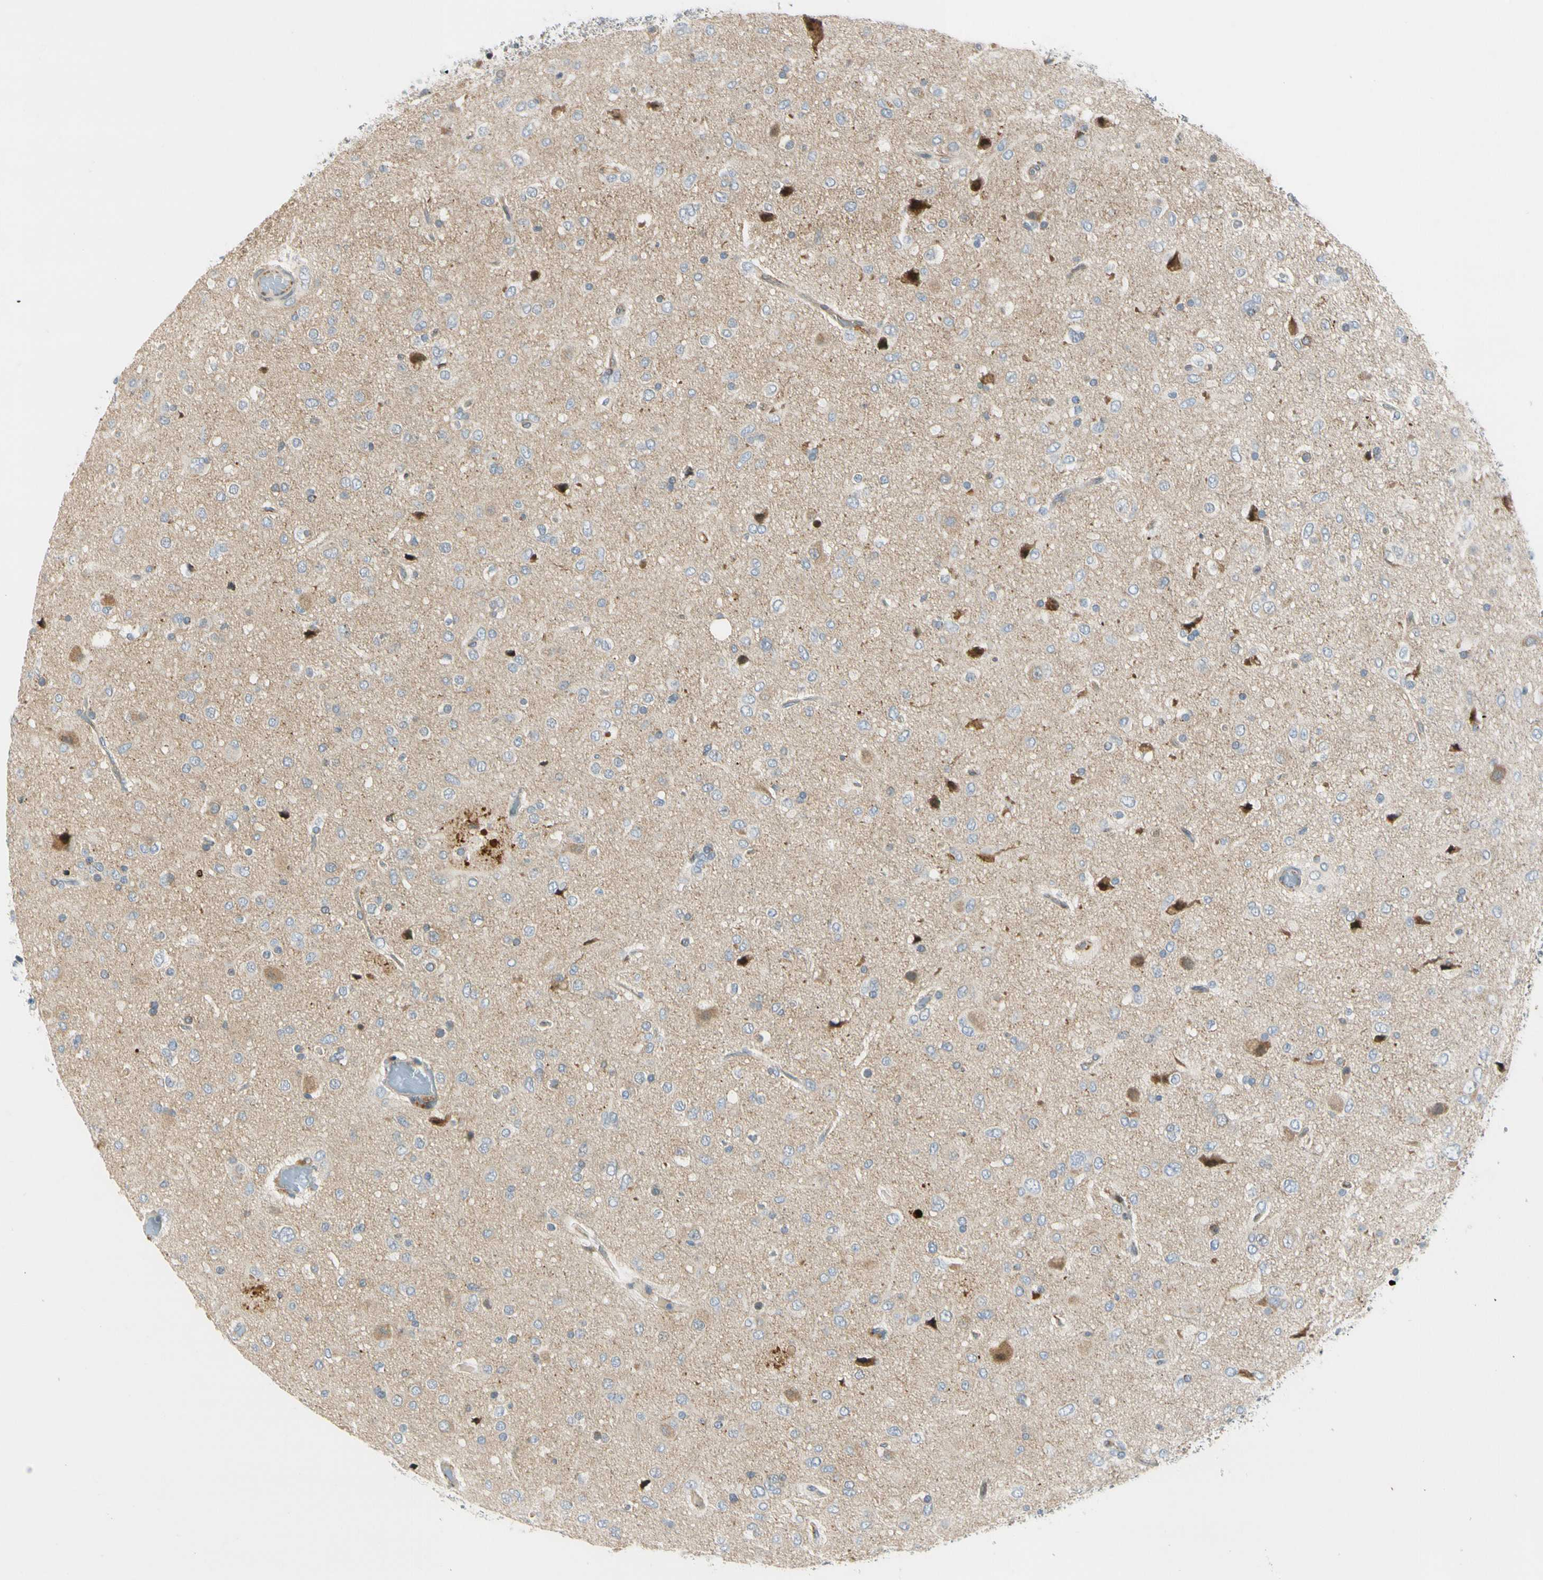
{"staining": {"intensity": "moderate", "quantity": "25%-75%", "location": "cytoplasmic/membranous,nuclear"}, "tissue": "glioma", "cell_type": "Tumor cells", "image_type": "cancer", "snomed": [{"axis": "morphology", "description": "Glioma, malignant, Low grade"}, {"axis": "topography", "description": "Brain"}], "caption": "This micrograph displays immunohistochemistry (IHC) staining of glioma, with medium moderate cytoplasmic/membranous and nuclear positivity in about 25%-75% of tumor cells.", "gene": "NPDC1", "patient": {"sex": "male", "age": 77}}